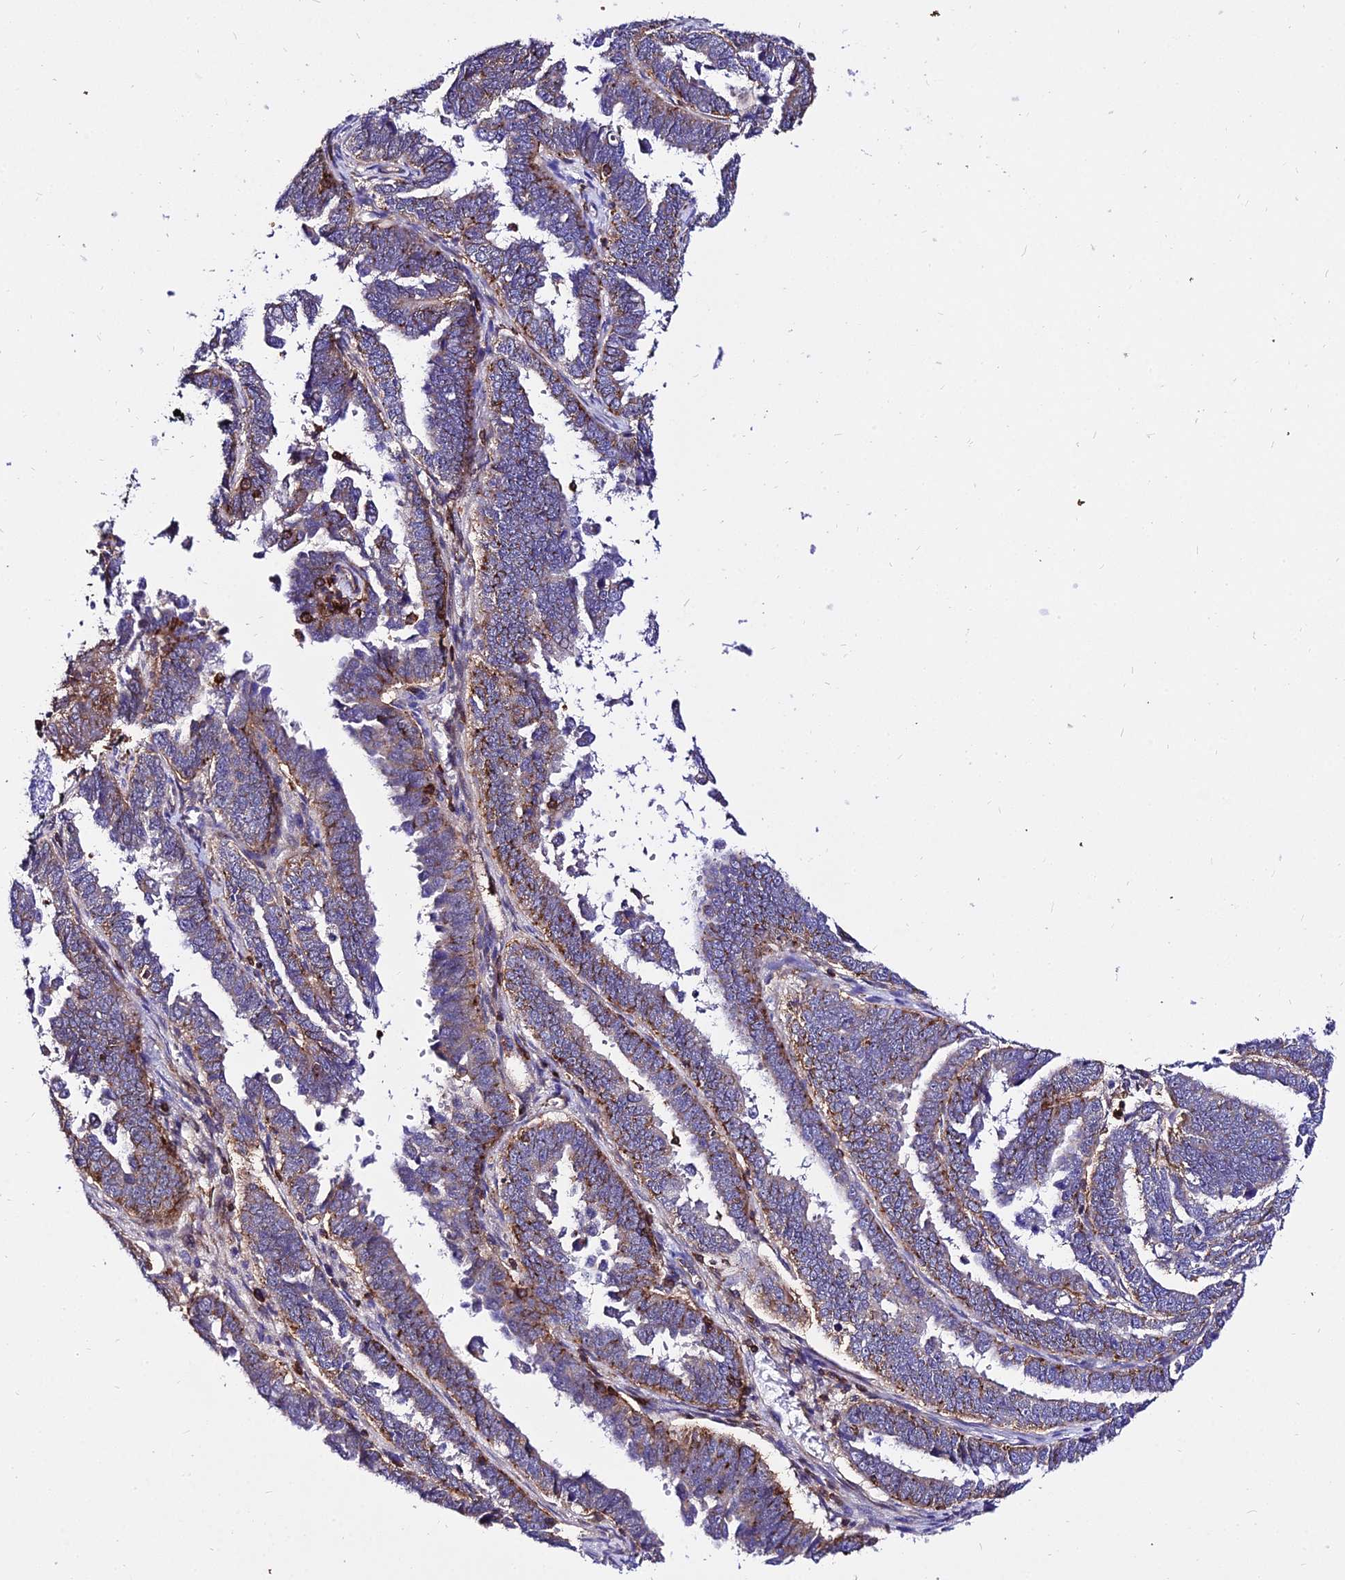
{"staining": {"intensity": "moderate", "quantity": "25%-75%", "location": "cytoplasmic/membranous"}, "tissue": "endometrial cancer", "cell_type": "Tumor cells", "image_type": "cancer", "snomed": [{"axis": "morphology", "description": "Adenocarcinoma, NOS"}, {"axis": "topography", "description": "Endometrium"}], "caption": "The photomicrograph reveals staining of adenocarcinoma (endometrial), revealing moderate cytoplasmic/membranous protein staining (brown color) within tumor cells. The staining was performed using DAB (3,3'-diaminobenzidine), with brown indicating positive protein expression. Nuclei are stained blue with hematoxylin.", "gene": "CSRP1", "patient": {"sex": "female", "age": 75}}